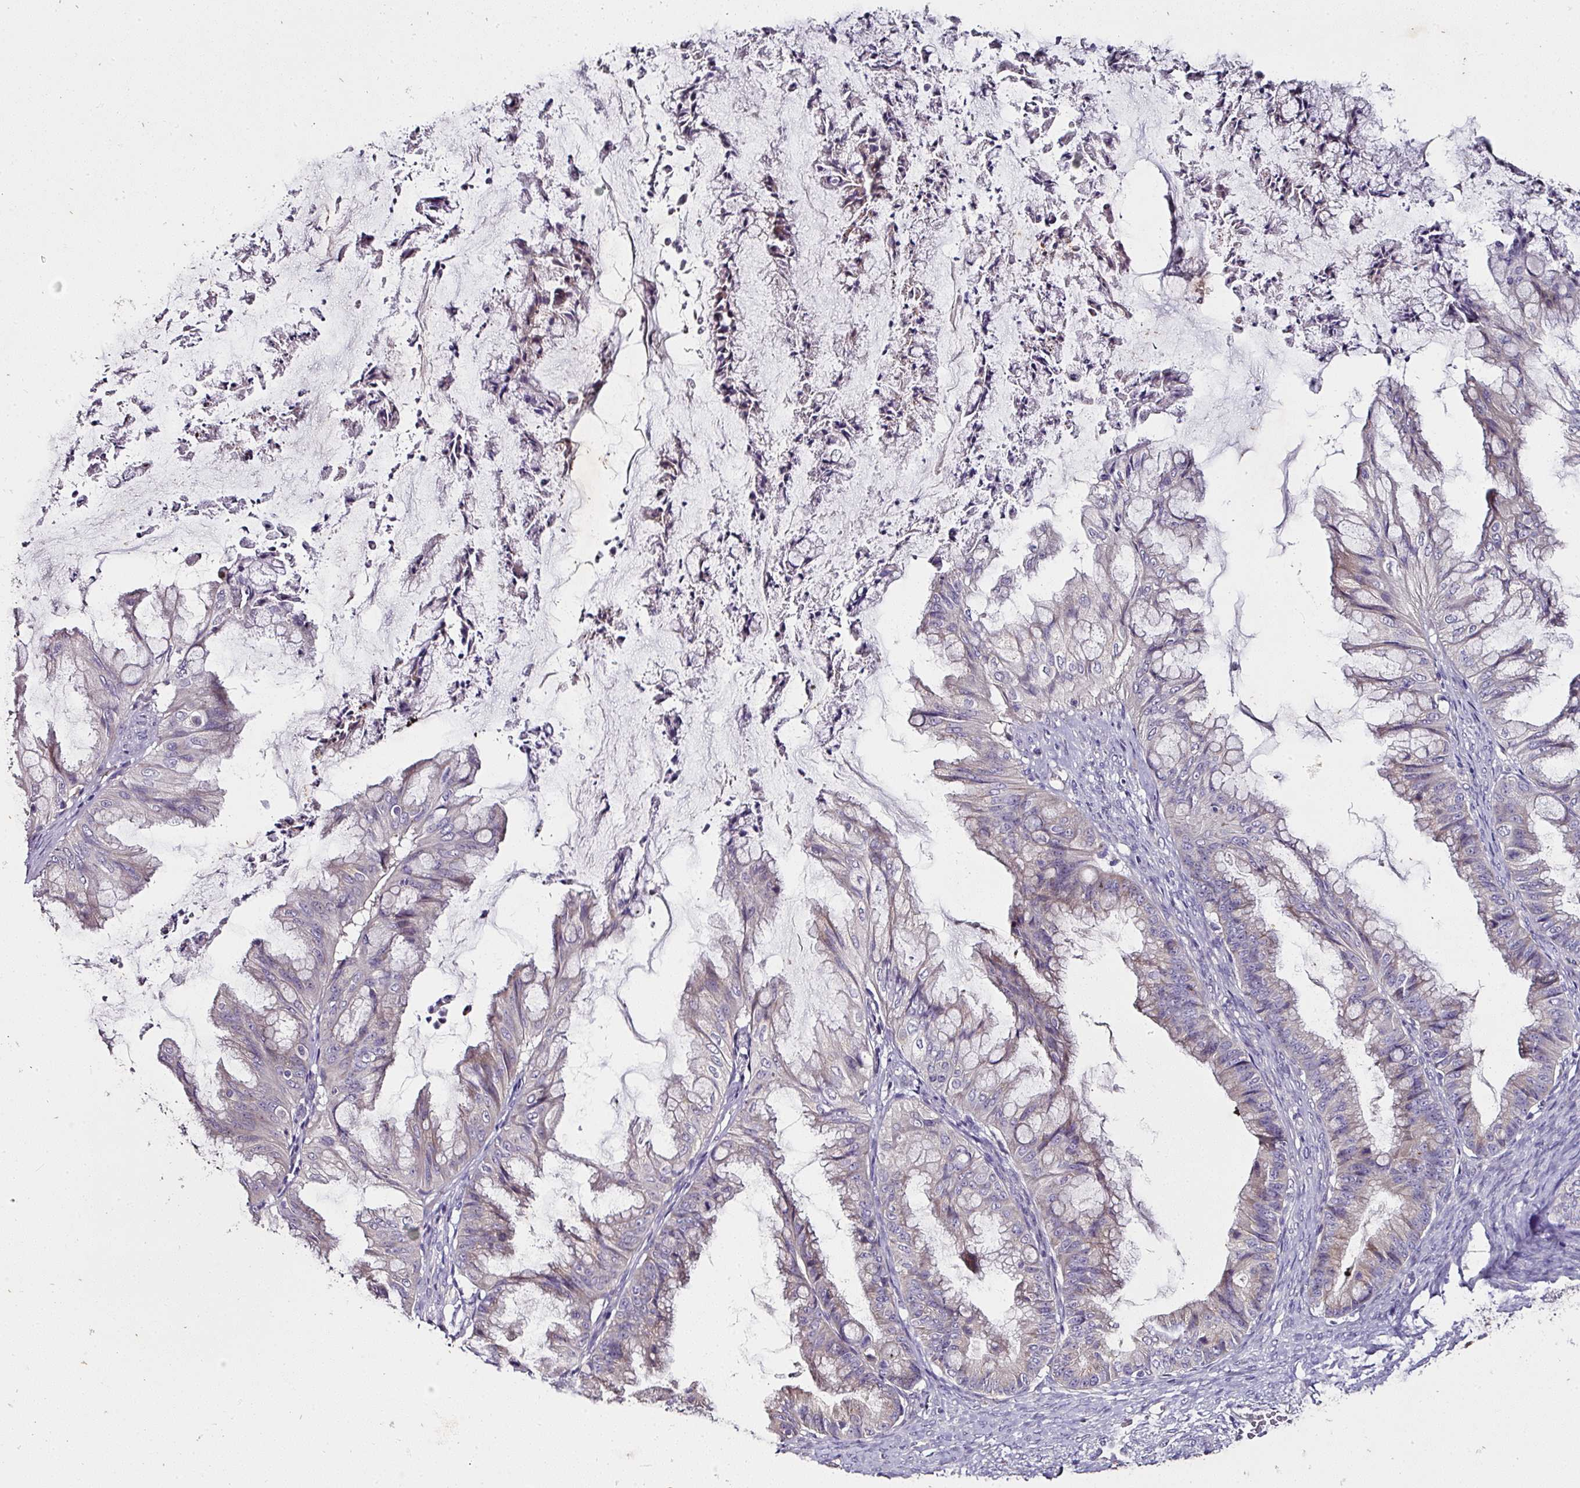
{"staining": {"intensity": "negative", "quantity": "none", "location": "none"}, "tissue": "ovarian cancer", "cell_type": "Tumor cells", "image_type": "cancer", "snomed": [{"axis": "morphology", "description": "Cystadenocarcinoma, mucinous, NOS"}, {"axis": "topography", "description": "Ovary"}], "caption": "Micrograph shows no significant protein positivity in tumor cells of mucinous cystadenocarcinoma (ovarian).", "gene": "SKIC2", "patient": {"sex": "female", "age": 35}}